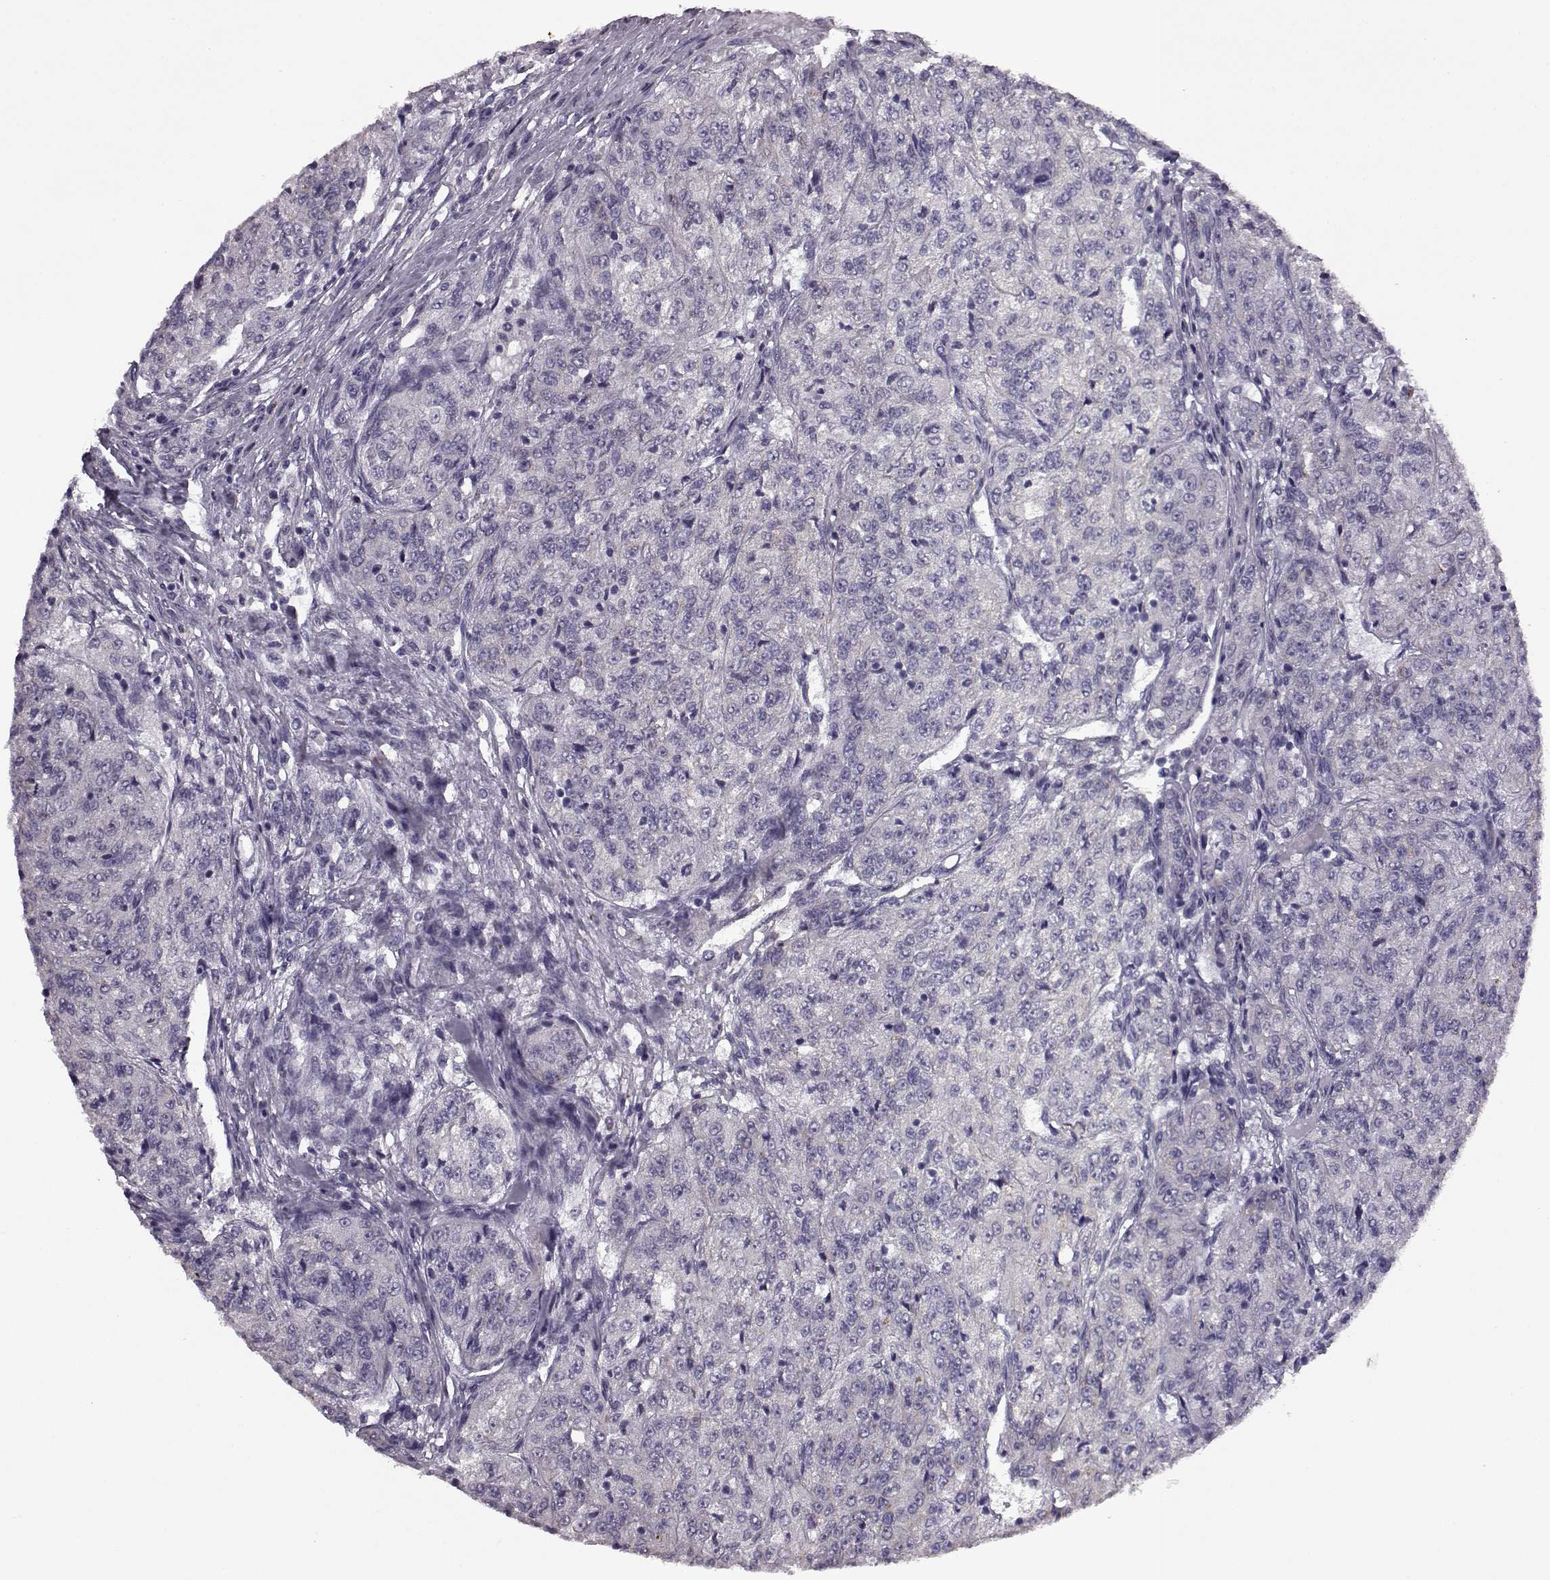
{"staining": {"intensity": "negative", "quantity": "none", "location": "none"}, "tissue": "renal cancer", "cell_type": "Tumor cells", "image_type": "cancer", "snomed": [{"axis": "morphology", "description": "Adenocarcinoma, NOS"}, {"axis": "topography", "description": "Kidney"}], "caption": "An image of renal cancer (adenocarcinoma) stained for a protein shows no brown staining in tumor cells.", "gene": "PRR9", "patient": {"sex": "female", "age": 63}}